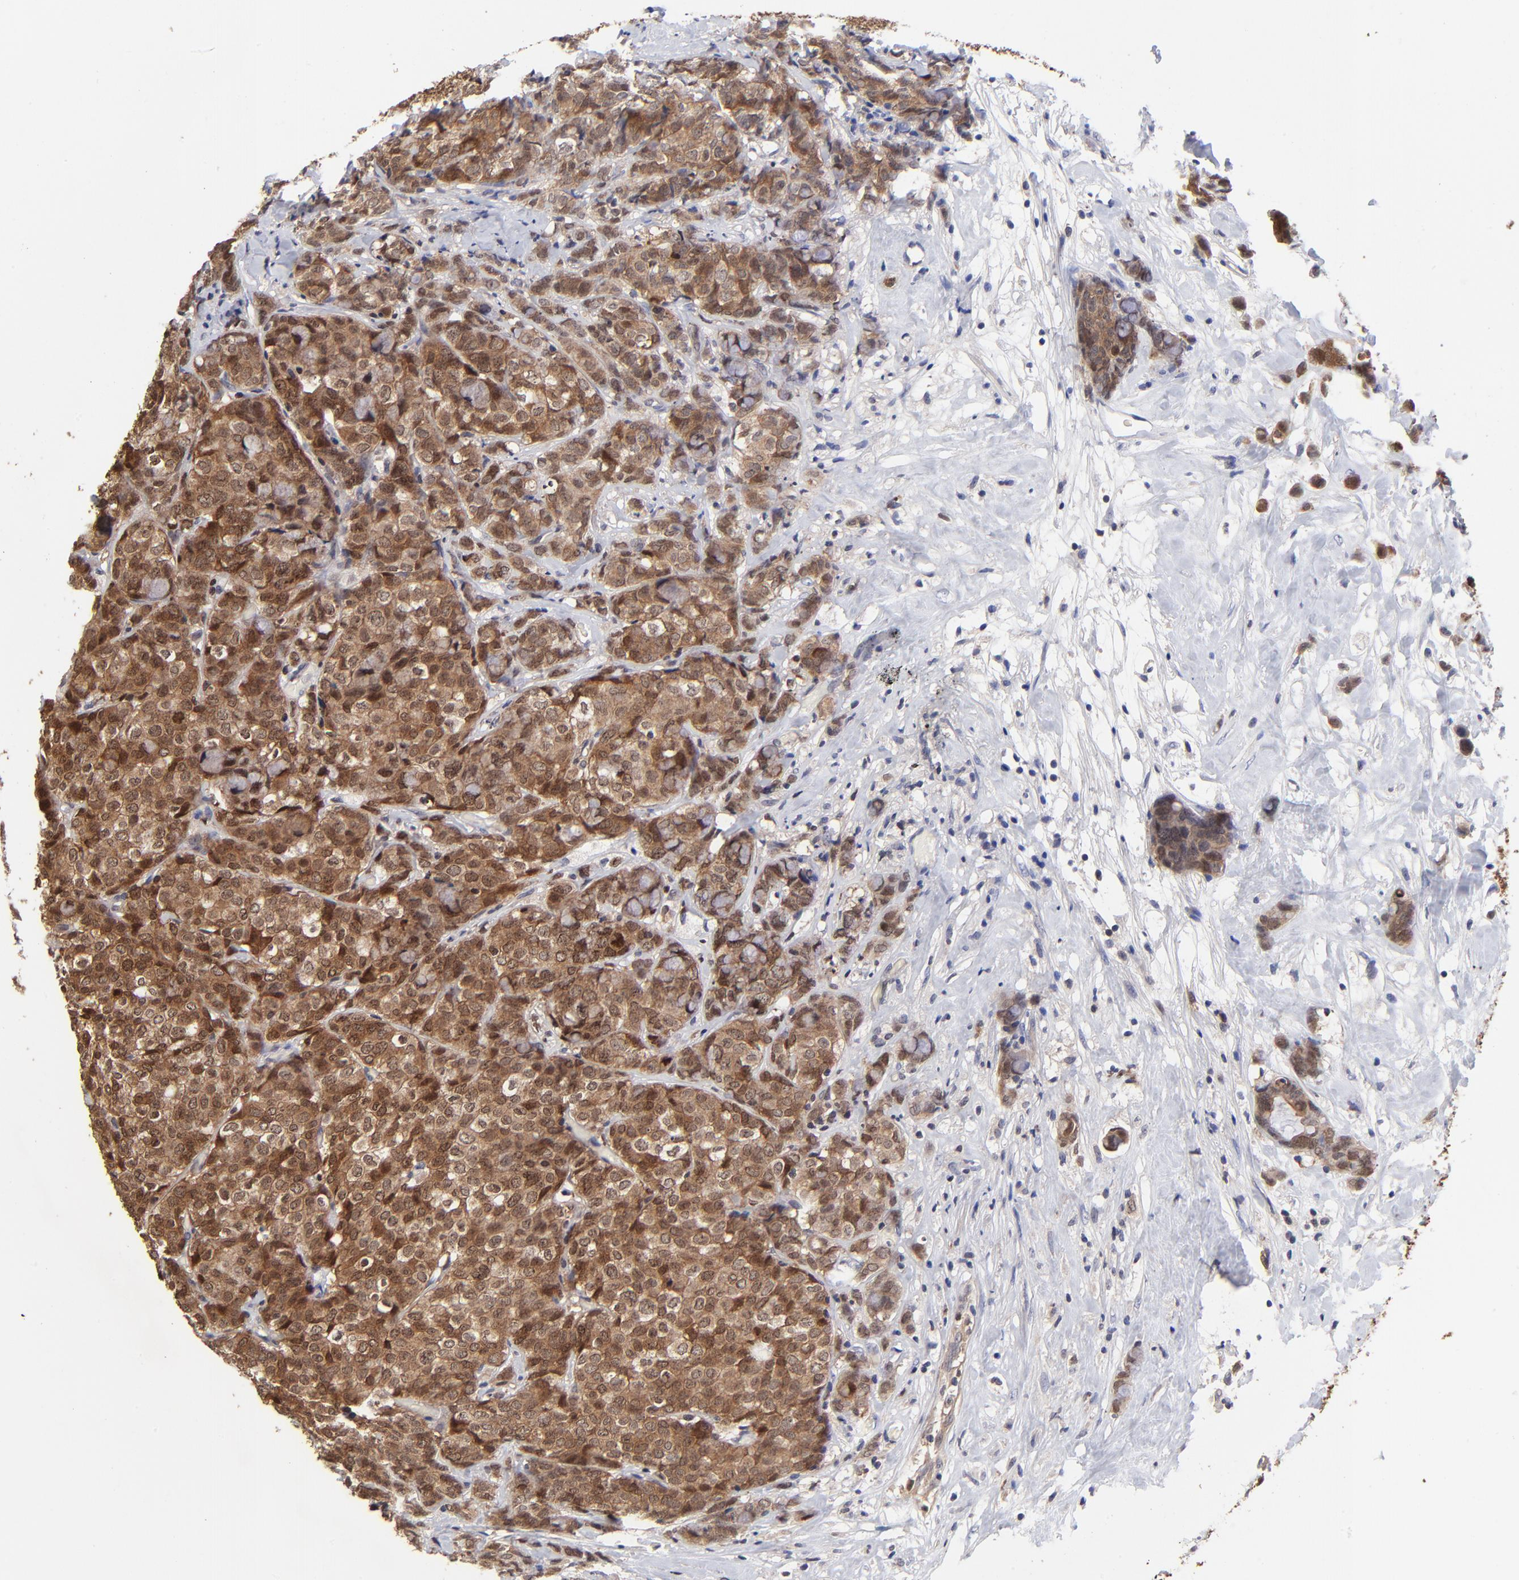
{"staining": {"intensity": "moderate", "quantity": ">75%", "location": "cytoplasmic/membranous,nuclear"}, "tissue": "breast cancer", "cell_type": "Tumor cells", "image_type": "cancer", "snomed": [{"axis": "morphology", "description": "Lobular carcinoma"}, {"axis": "topography", "description": "Breast"}], "caption": "Breast cancer was stained to show a protein in brown. There is medium levels of moderate cytoplasmic/membranous and nuclear expression in about >75% of tumor cells.", "gene": "DCTPP1", "patient": {"sex": "female", "age": 60}}